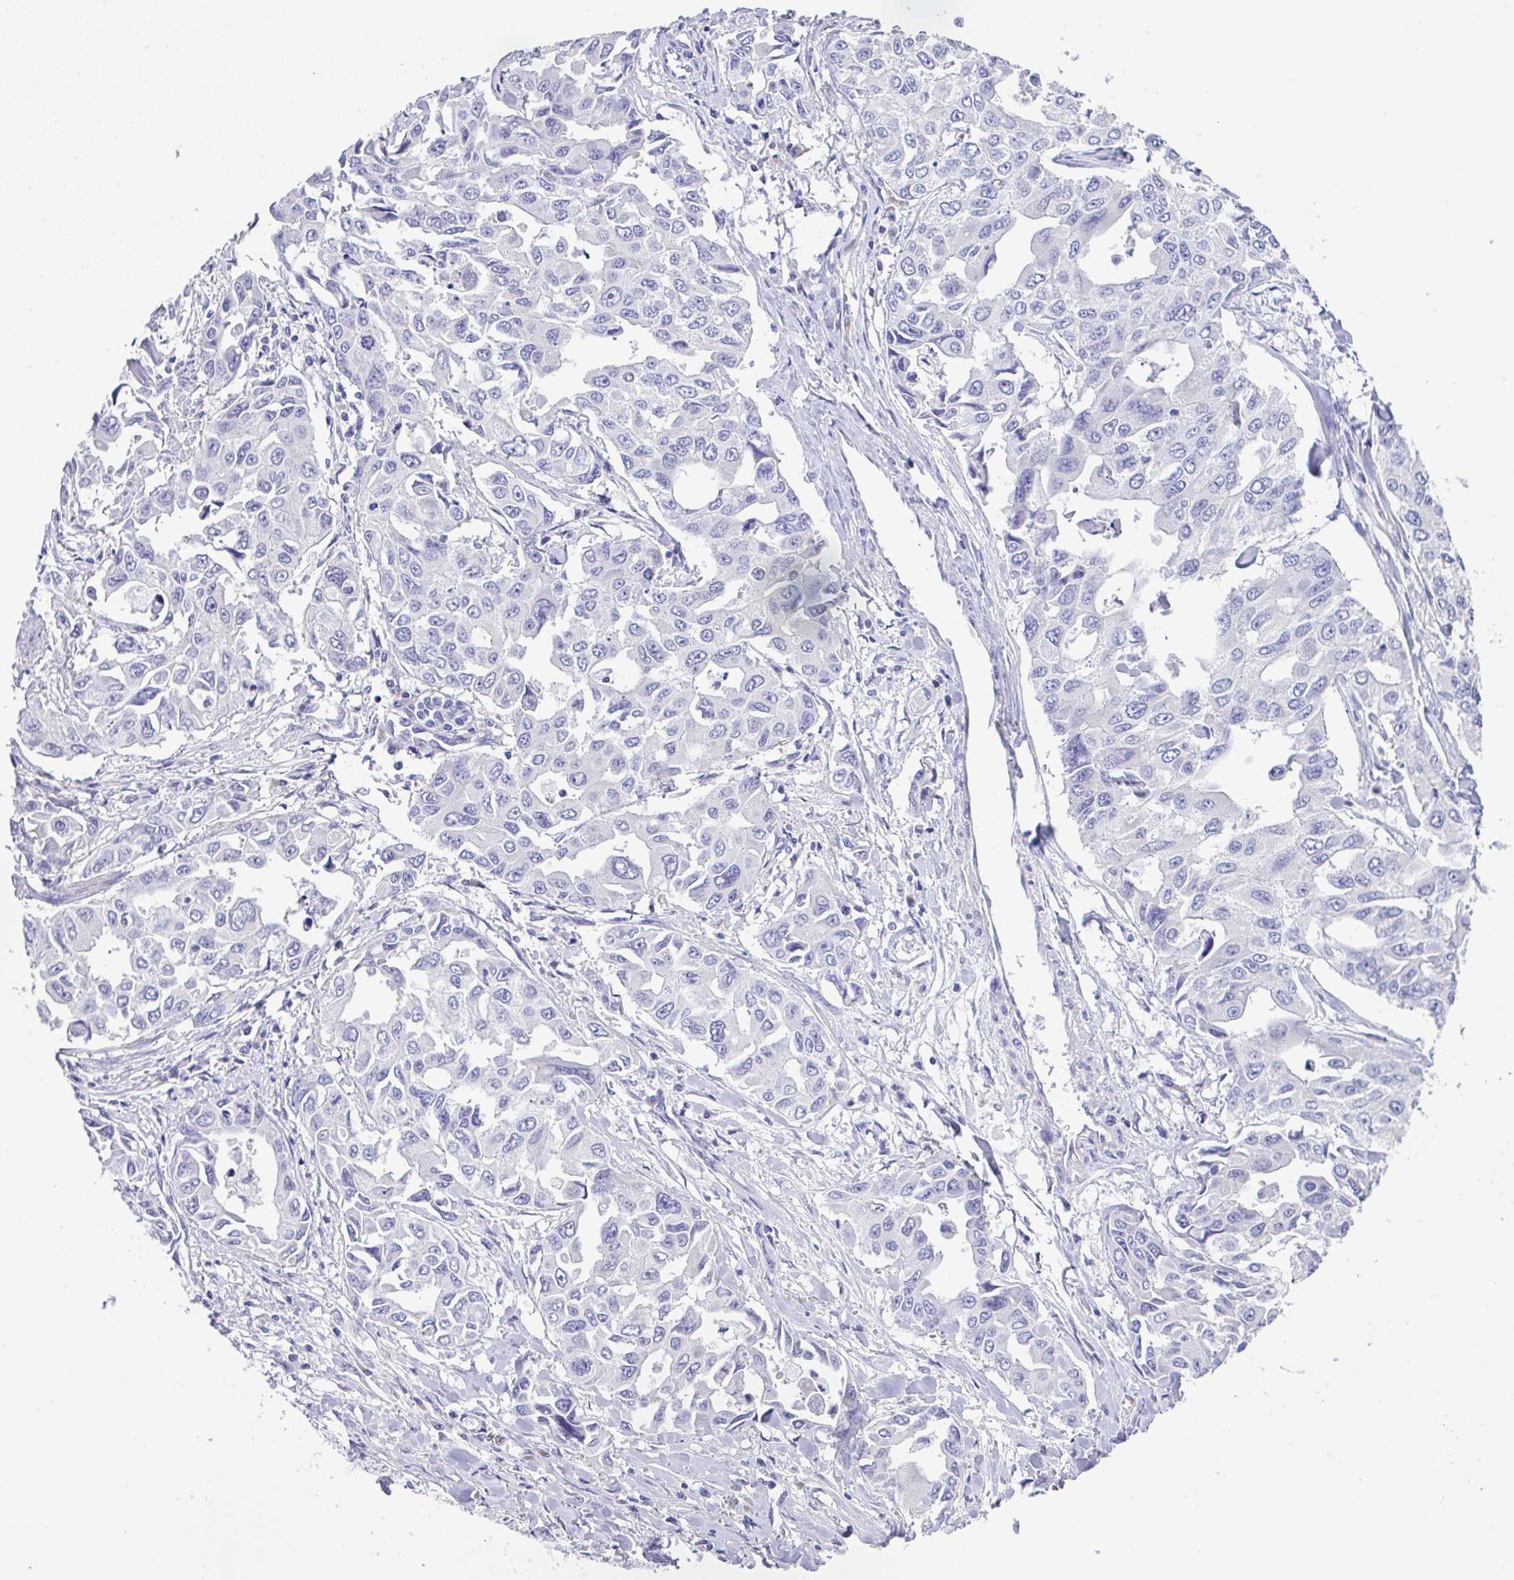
{"staining": {"intensity": "negative", "quantity": "none", "location": "none"}, "tissue": "lung cancer", "cell_type": "Tumor cells", "image_type": "cancer", "snomed": [{"axis": "morphology", "description": "Adenocarcinoma, NOS"}, {"axis": "topography", "description": "Lung"}], "caption": "Immunohistochemical staining of human adenocarcinoma (lung) displays no significant expression in tumor cells.", "gene": "SERPINE3", "patient": {"sex": "male", "age": 64}}